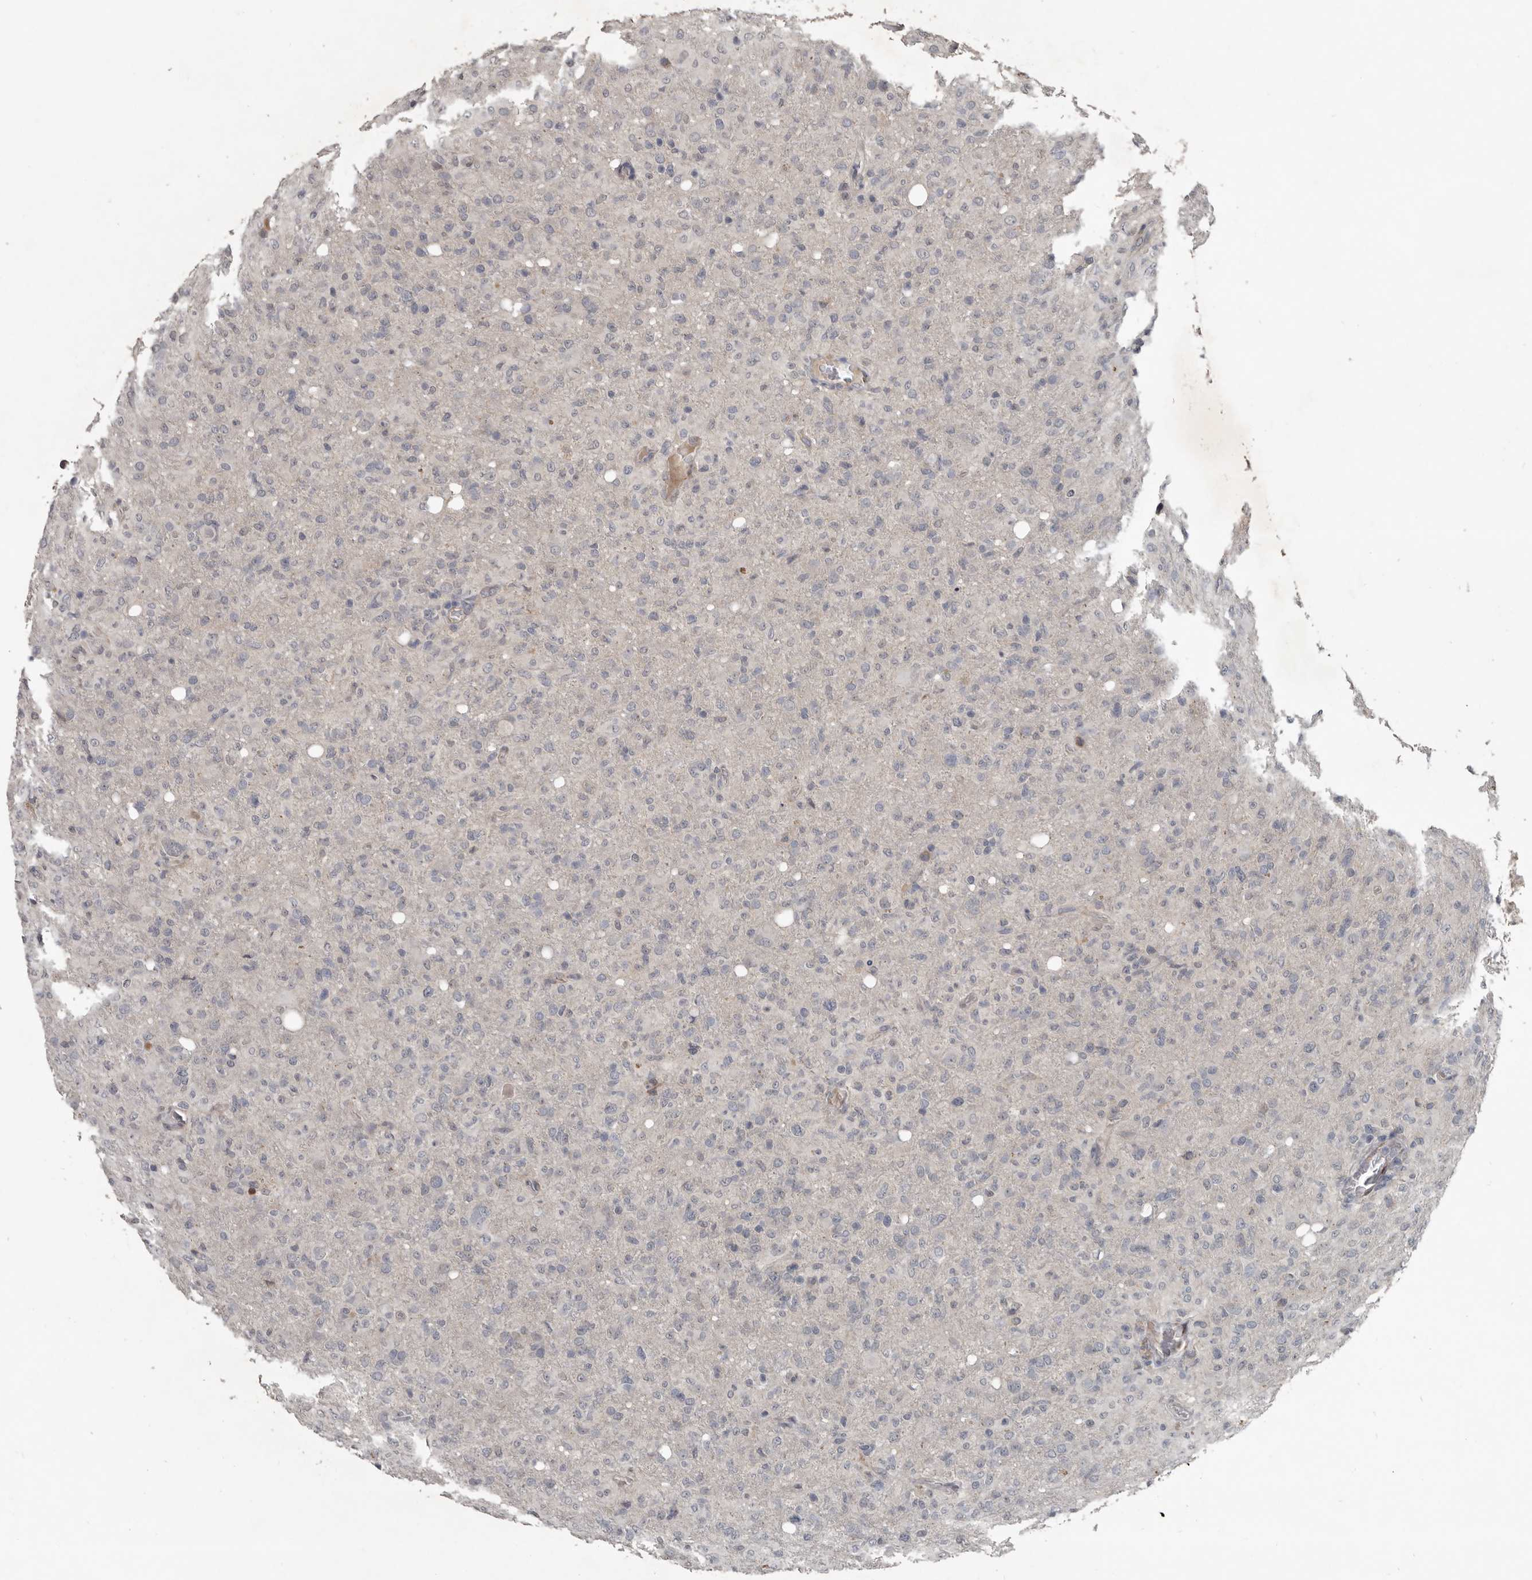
{"staining": {"intensity": "negative", "quantity": "none", "location": "none"}, "tissue": "glioma", "cell_type": "Tumor cells", "image_type": "cancer", "snomed": [{"axis": "morphology", "description": "Glioma, malignant, High grade"}, {"axis": "topography", "description": "Brain"}], "caption": "Immunohistochemistry (IHC) image of glioma stained for a protein (brown), which reveals no expression in tumor cells.", "gene": "C1orf216", "patient": {"sex": "female", "age": 57}}